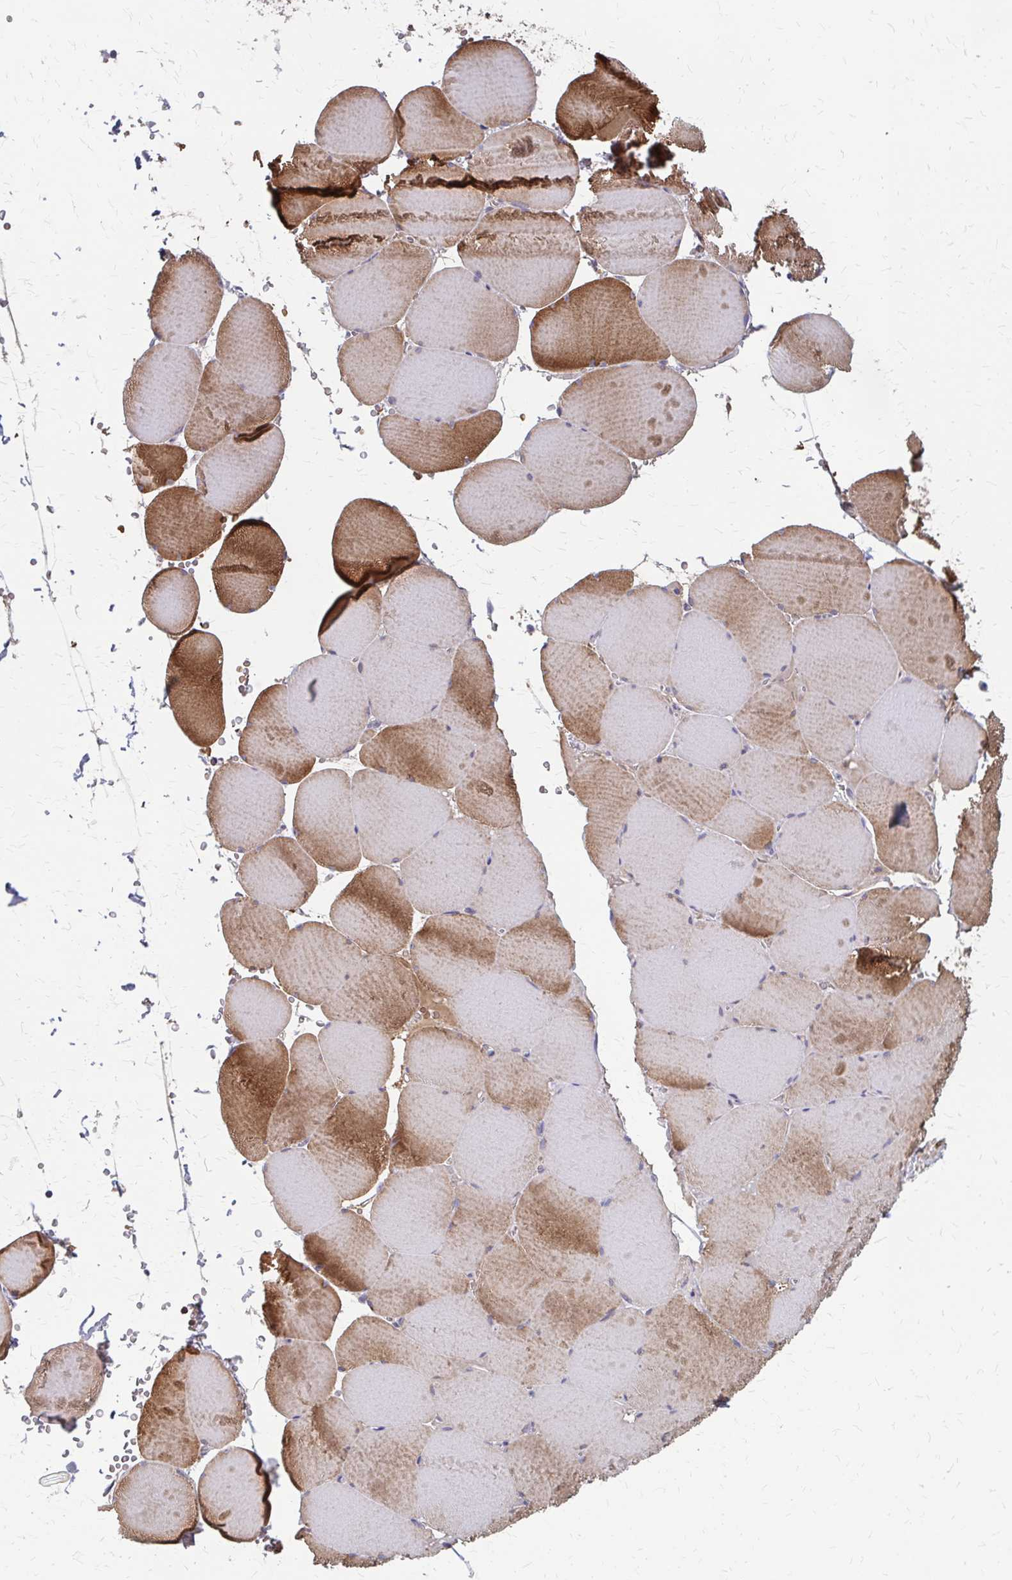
{"staining": {"intensity": "moderate", "quantity": "25%-75%", "location": "cytoplasmic/membranous"}, "tissue": "skeletal muscle", "cell_type": "Myocytes", "image_type": "normal", "snomed": [{"axis": "morphology", "description": "Normal tissue, NOS"}, {"axis": "topography", "description": "Skeletal muscle"}, {"axis": "topography", "description": "Head-Neck"}], "caption": "Myocytes show medium levels of moderate cytoplasmic/membranous positivity in about 25%-75% of cells in benign human skeletal muscle. The staining is performed using DAB brown chromogen to label protein expression. The nuclei are counter-stained blue using hematoxylin.", "gene": "IFI44L", "patient": {"sex": "male", "age": 66}}